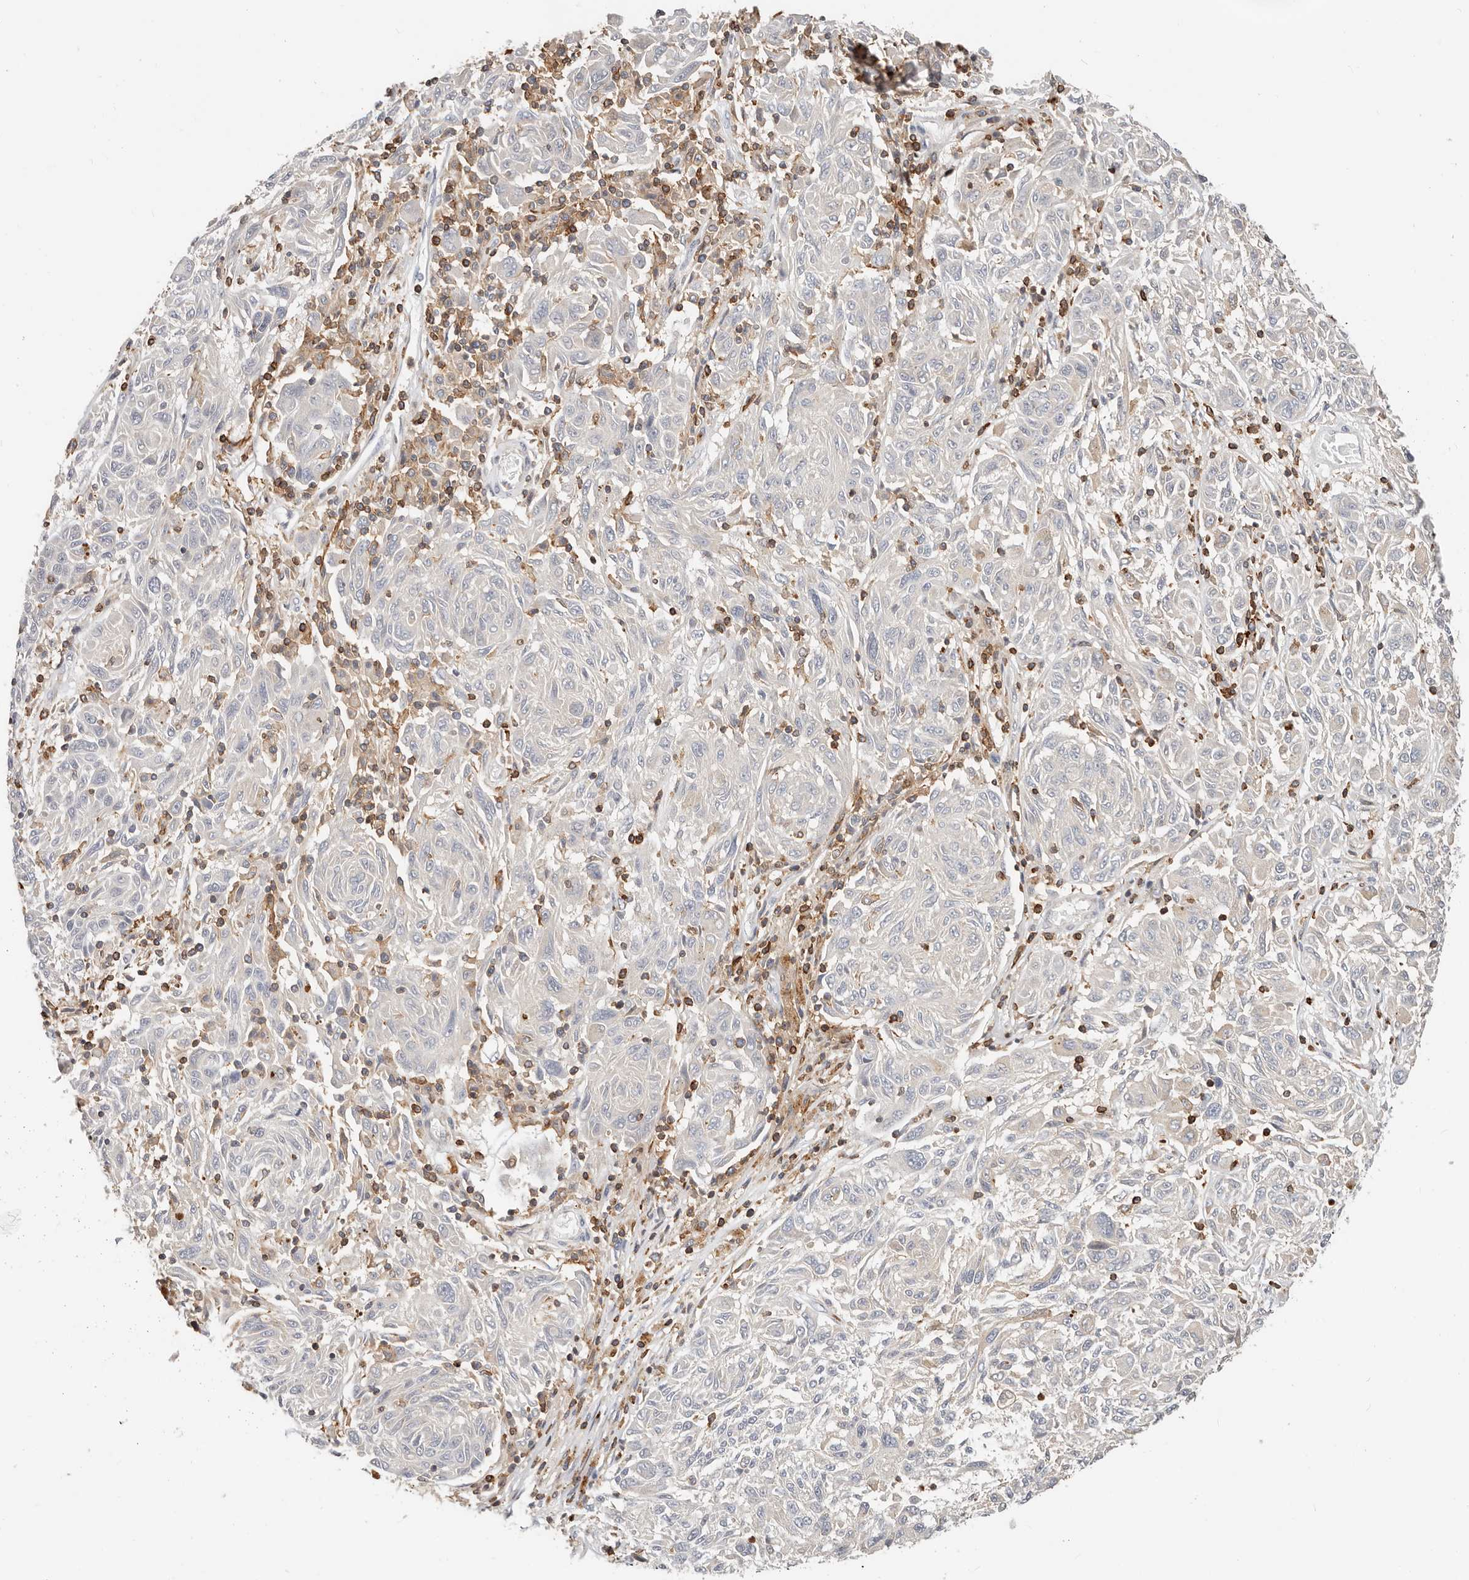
{"staining": {"intensity": "negative", "quantity": "none", "location": "none"}, "tissue": "melanoma", "cell_type": "Tumor cells", "image_type": "cancer", "snomed": [{"axis": "morphology", "description": "Malignant melanoma, NOS"}, {"axis": "topography", "description": "Skin"}], "caption": "Immunohistochemistry of malignant melanoma reveals no expression in tumor cells.", "gene": "TMEM63B", "patient": {"sex": "male", "age": 53}}